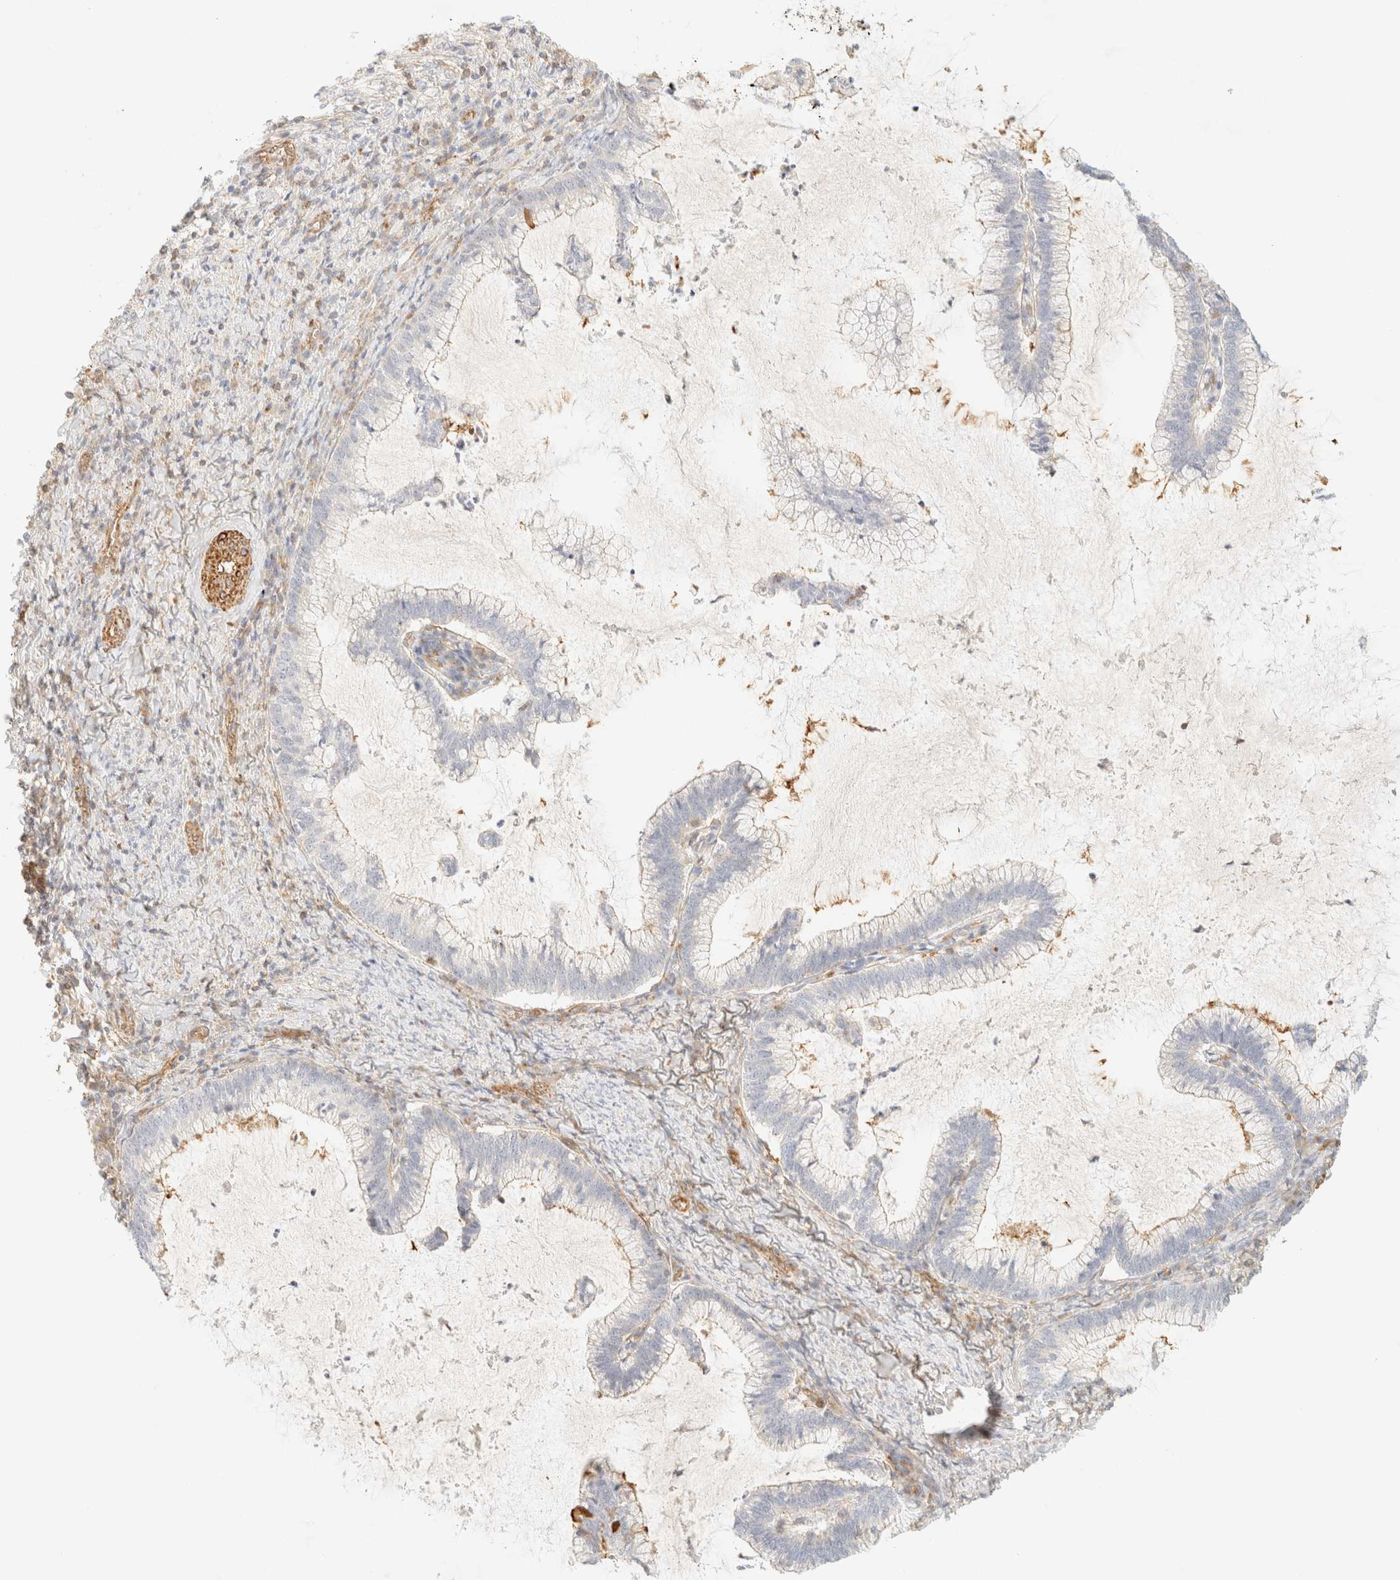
{"staining": {"intensity": "weak", "quantity": "<25%", "location": "cytoplasmic/membranous"}, "tissue": "cervical cancer", "cell_type": "Tumor cells", "image_type": "cancer", "snomed": [{"axis": "morphology", "description": "Adenocarcinoma, NOS"}, {"axis": "topography", "description": "Cervix"}], "caption": "Tumor cells show no significant positivity in cervical cancer. (DAB (3,3'-diaminobenzidine) IHC, high magnification).", "gene": "OTOP2", "patient": {"sex": "female", "age": 36}}